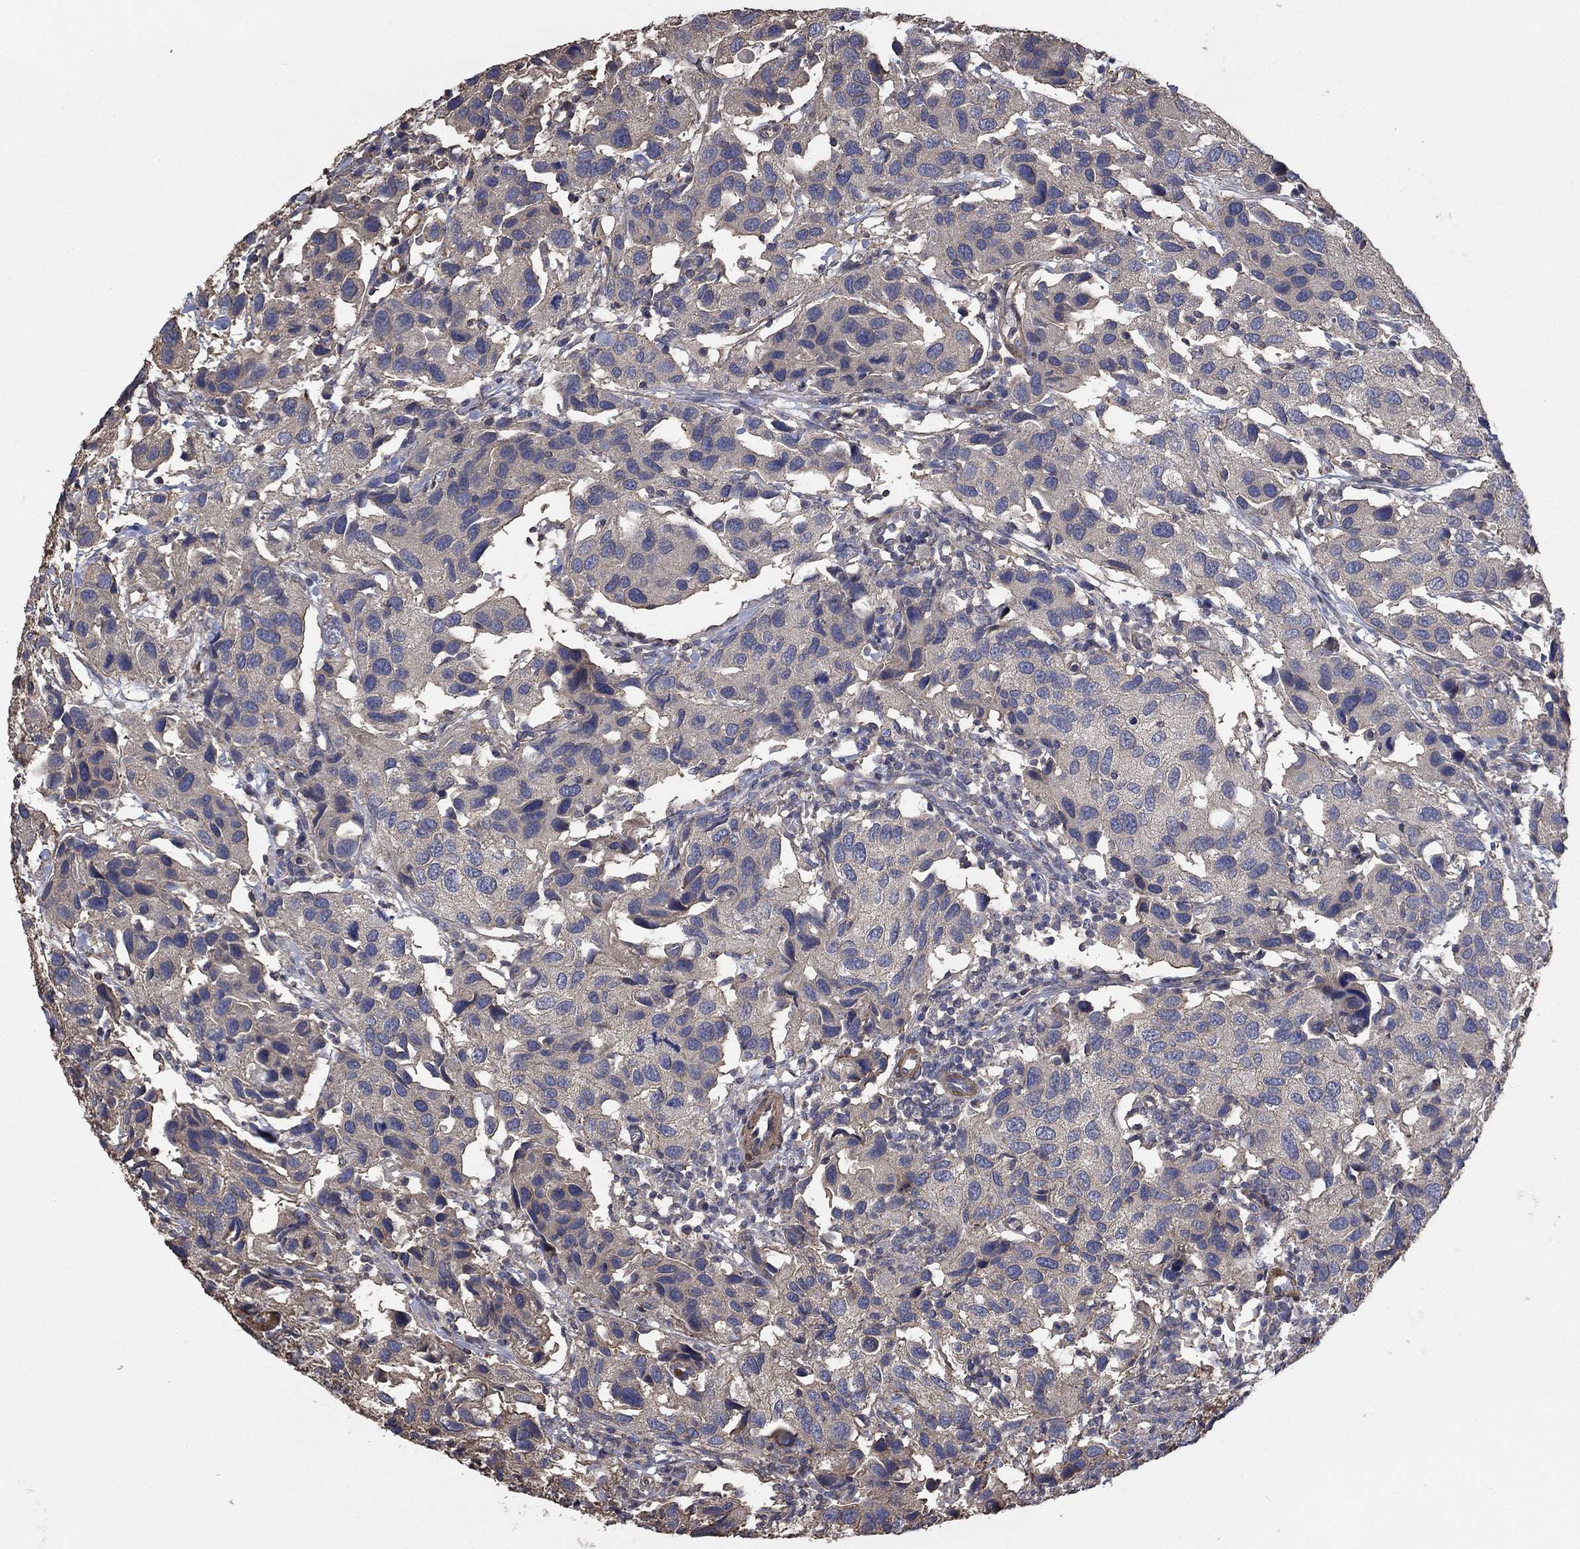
{"staining": {"intensity": "negative", "quantity": "none", "location": "none"}, "tissue": "urothelial cancer", "cell_type": "Tumor cells", "image_type": "cancer", "snomed": [{"axis": "morphology", "description": "Urothelial carcinoma, High grade"}, {"axis": "topography", "description": "Urinary bladder"}], "caption": "There is no significant staining in tumor cells of urothelial cancer.", "gene": "PDE3A", "patient": {"sex": "male", "age": 79}}